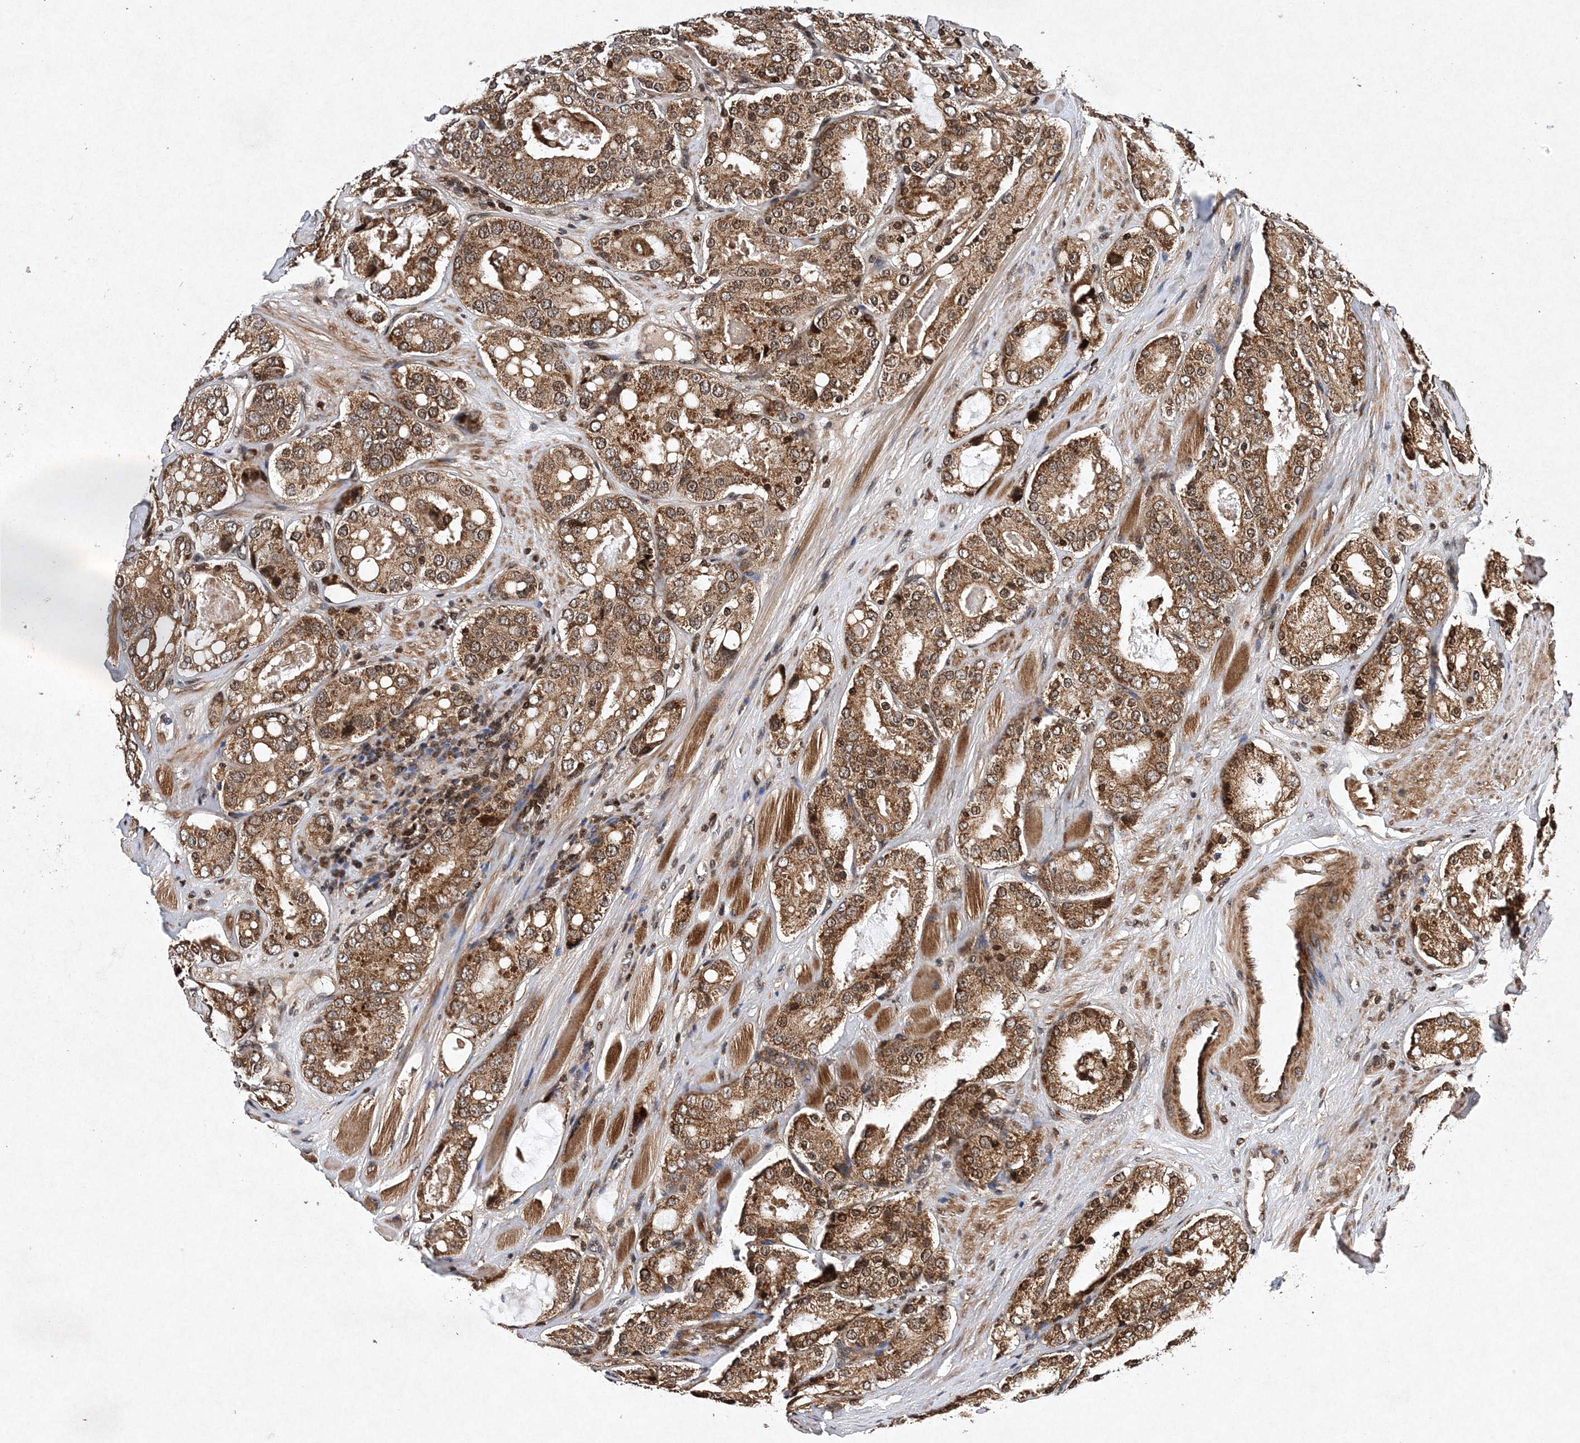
{"staining": {"intensity": "moderate", "quantity": ">75%", "location": "cytoplasmic/membranous,nuclear"}, "tissue": "prostate cancer", "cell_type": "Tumor cells", "image_type": "cancer", "snomed": [{"axis": "morphology", "description": "Adenocarcinoma, High grade"}, {"axis": "topography", "description": "Prostate"}], "caption": "Prostate cancer stained for a protein (brown) exhibits moderate cytoplasmic/membranous and nuclear positive positivity in about >75% of tumor cells.", "gene": "PROSER1", "patient": {"sex": "male", "age": 65}}